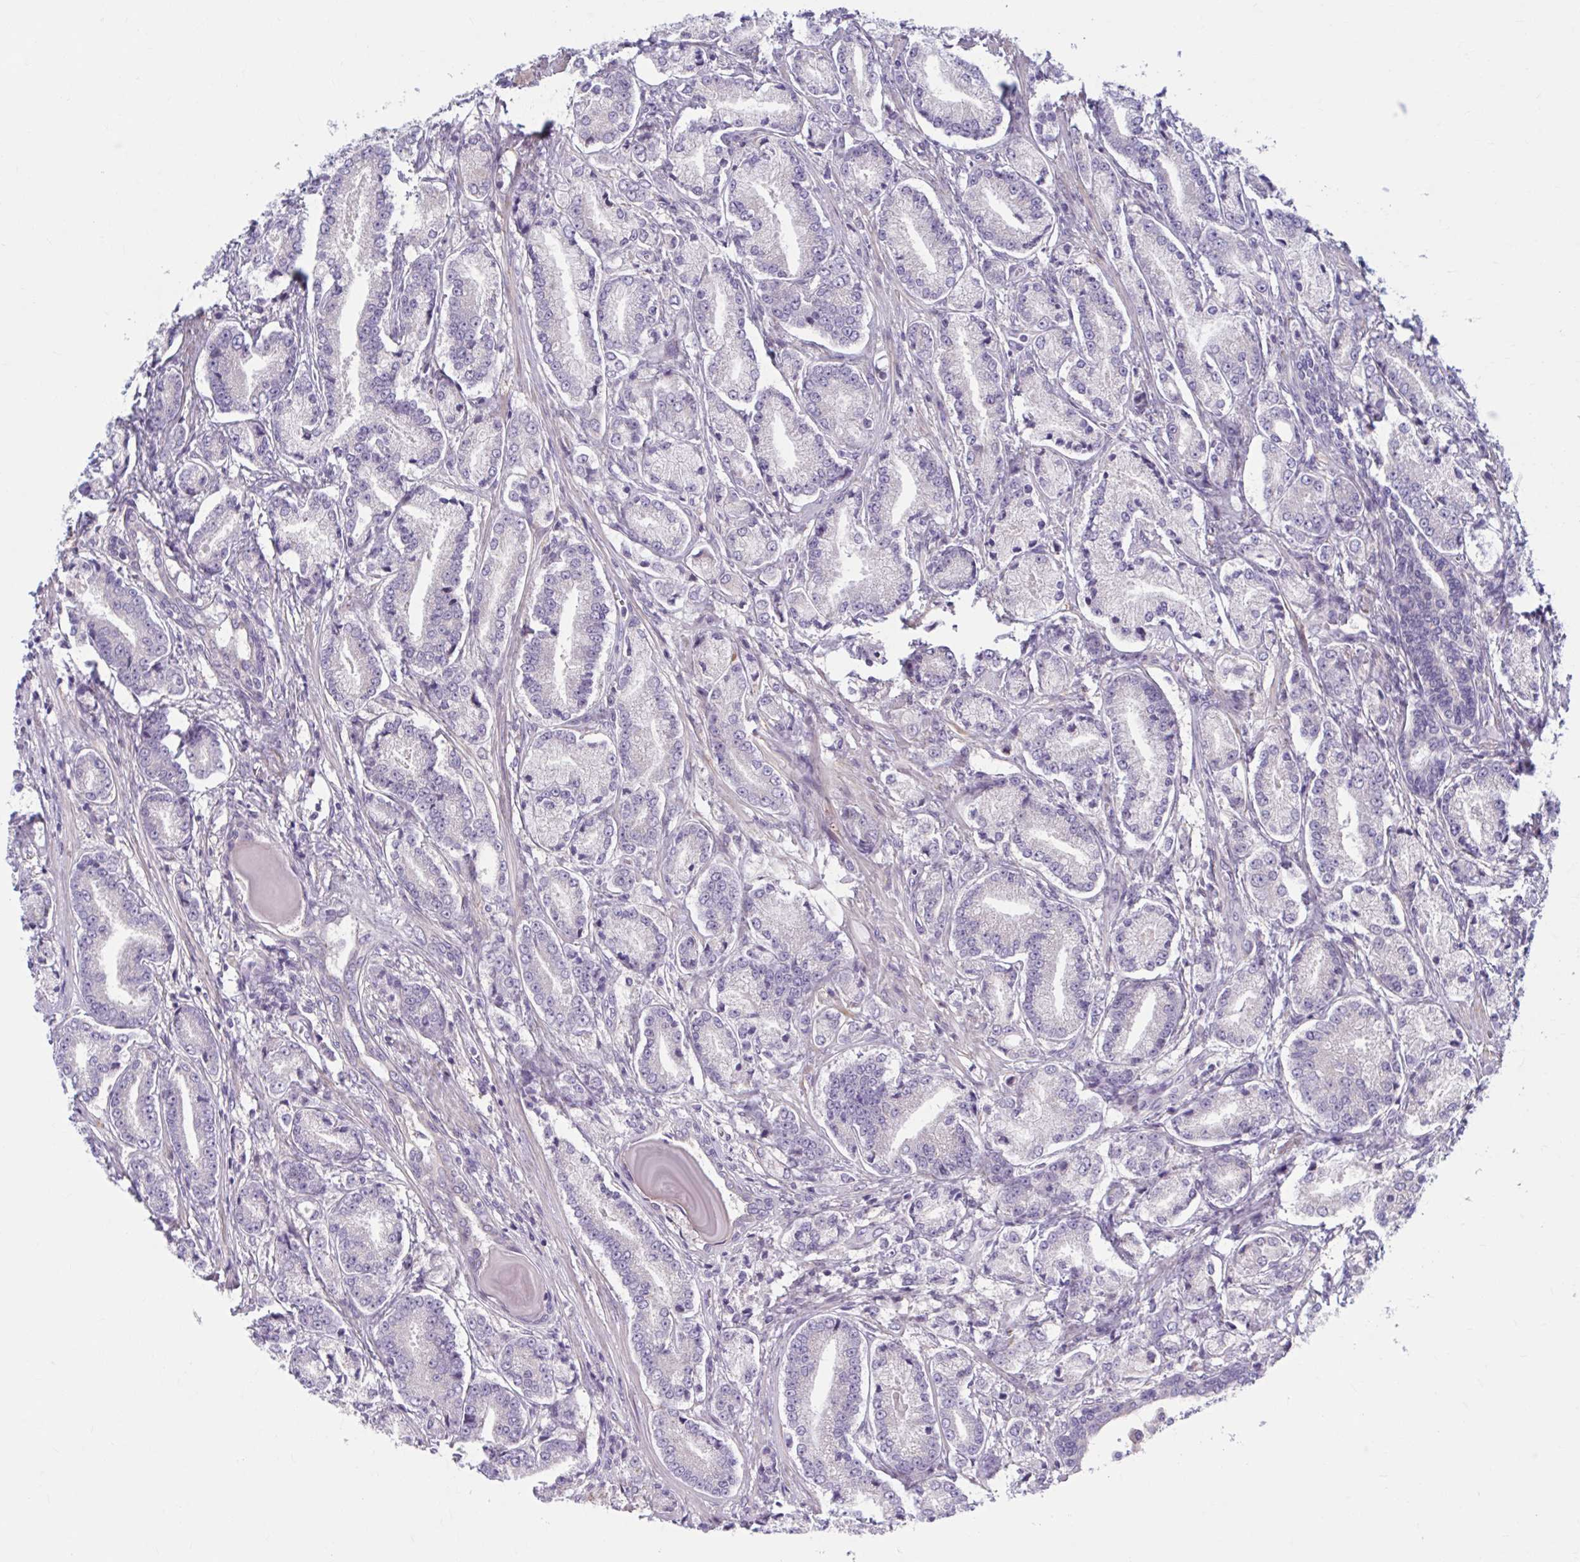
{"staining": {"intensity": "negative", "quantity": "none", "location": "none"}, "tissue": "prostate cancer", "cell_type": "Tumor cells", "image_type": "cancer", "snomed": [{"axis": "morphology", "description": "Adenocarcinoma, High grade"}, {"axis": "topography", "description": "Prostate and seminal vesicle, NOS"}], "caption": "The IHC histopathology image has no significant staining in tumor cells of prostate high-grade adenocarcinoma tissue. Nuclei are stained in blue.", "gene": "CHST3", "patient": {"sex": "male", "age": 61}}